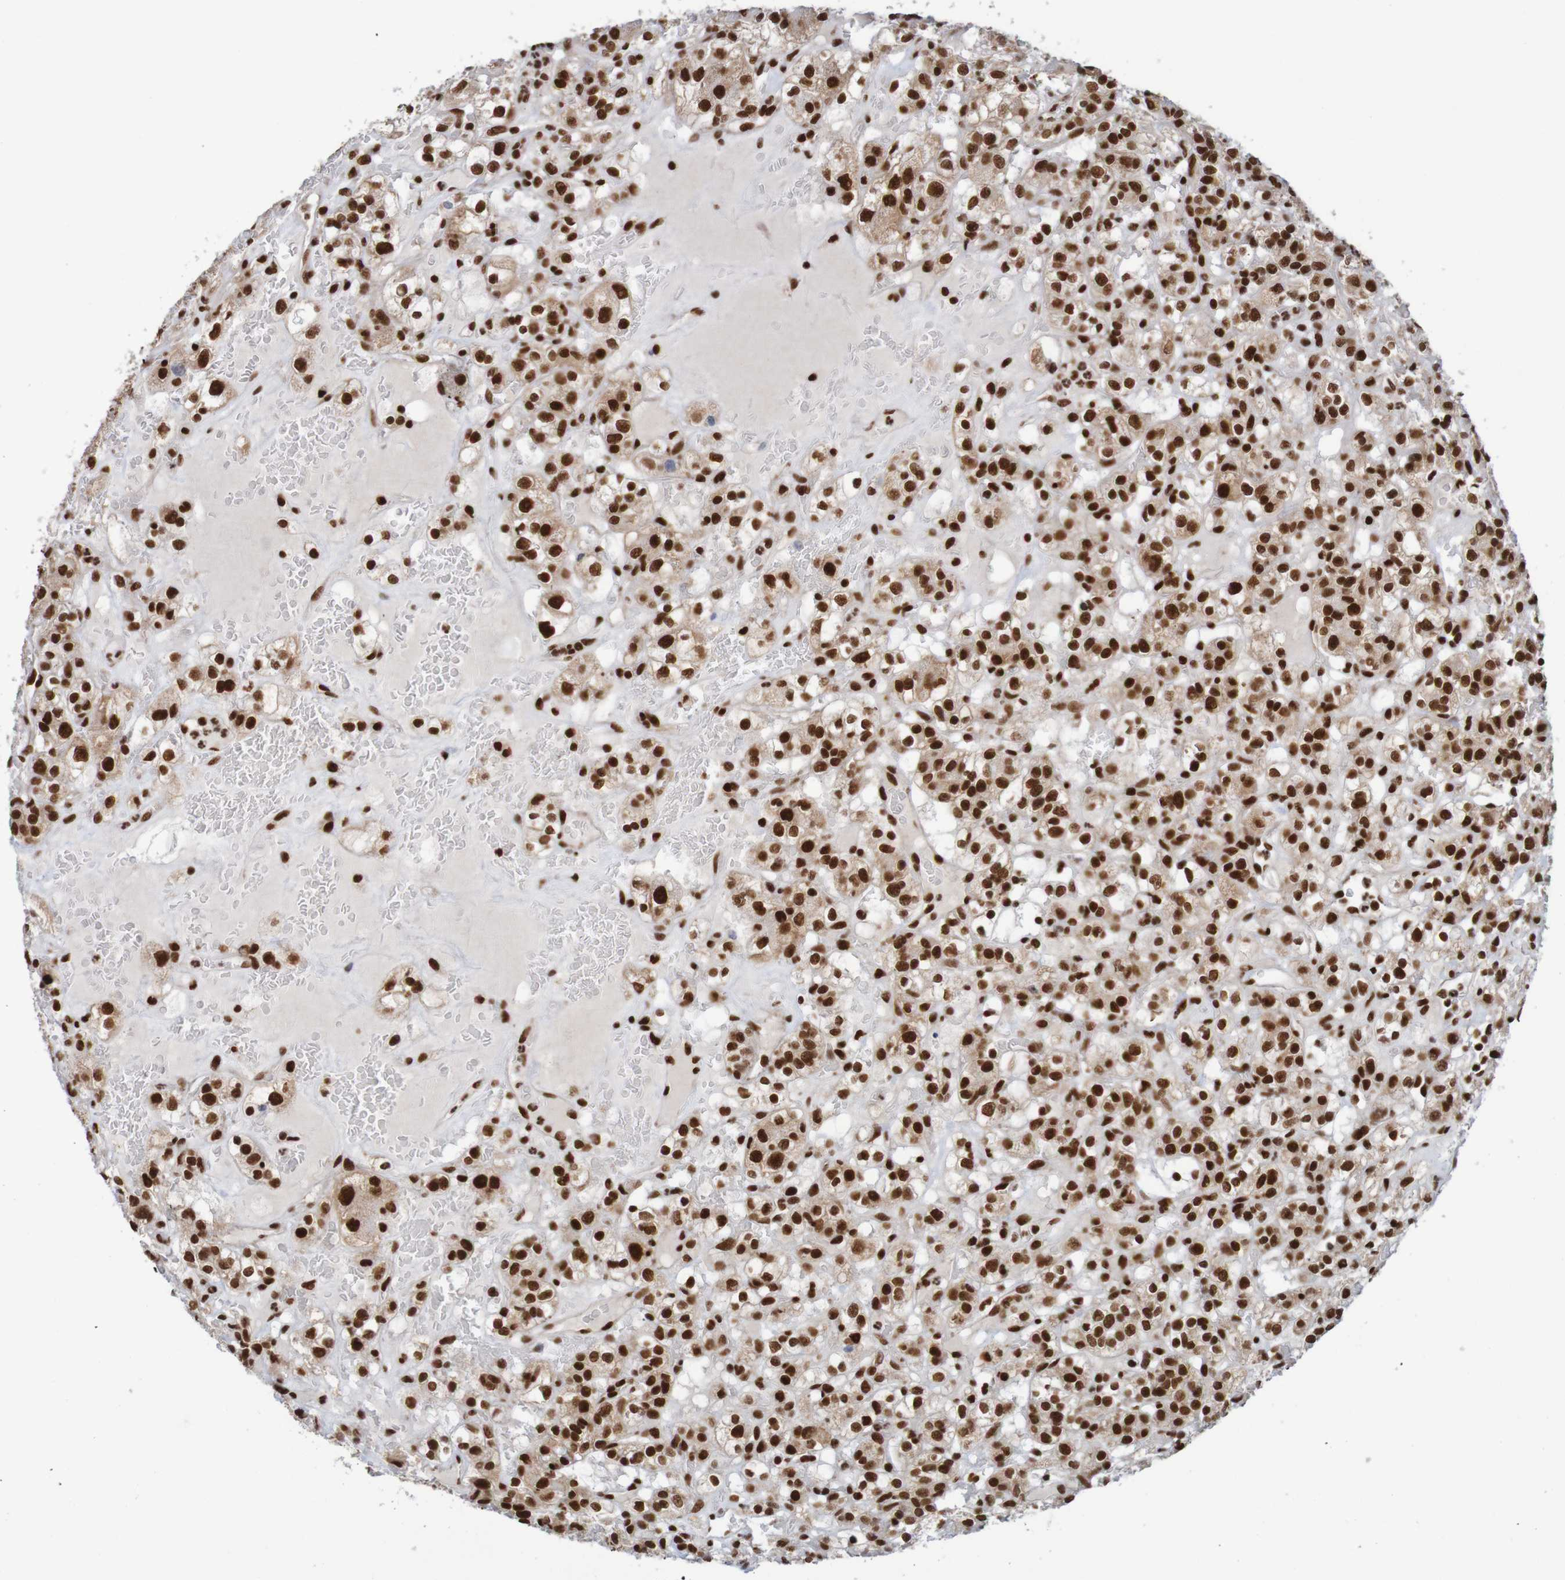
{"staining": {"intensity": "strong", "quantity": ">75%", "location": "nuclear"}, "tissue": "renal cancer", "cell_type": "Tumor cells", "image_type": "cancer", "snomed": [{"axis": "morphology", "description": "Normal tissue, NOS"}, {"axis": "morphology", "description": "Adenocarcinoma, NOS"}, {"axis": "topography", "description": "Kidney"}], "caption": "Tumor cells show strong nuclear staining in about >75% of cells in adenocarcinoma (renal).", "gene": "THRAP3", "patient": {"sex": "female", "age": 72}}